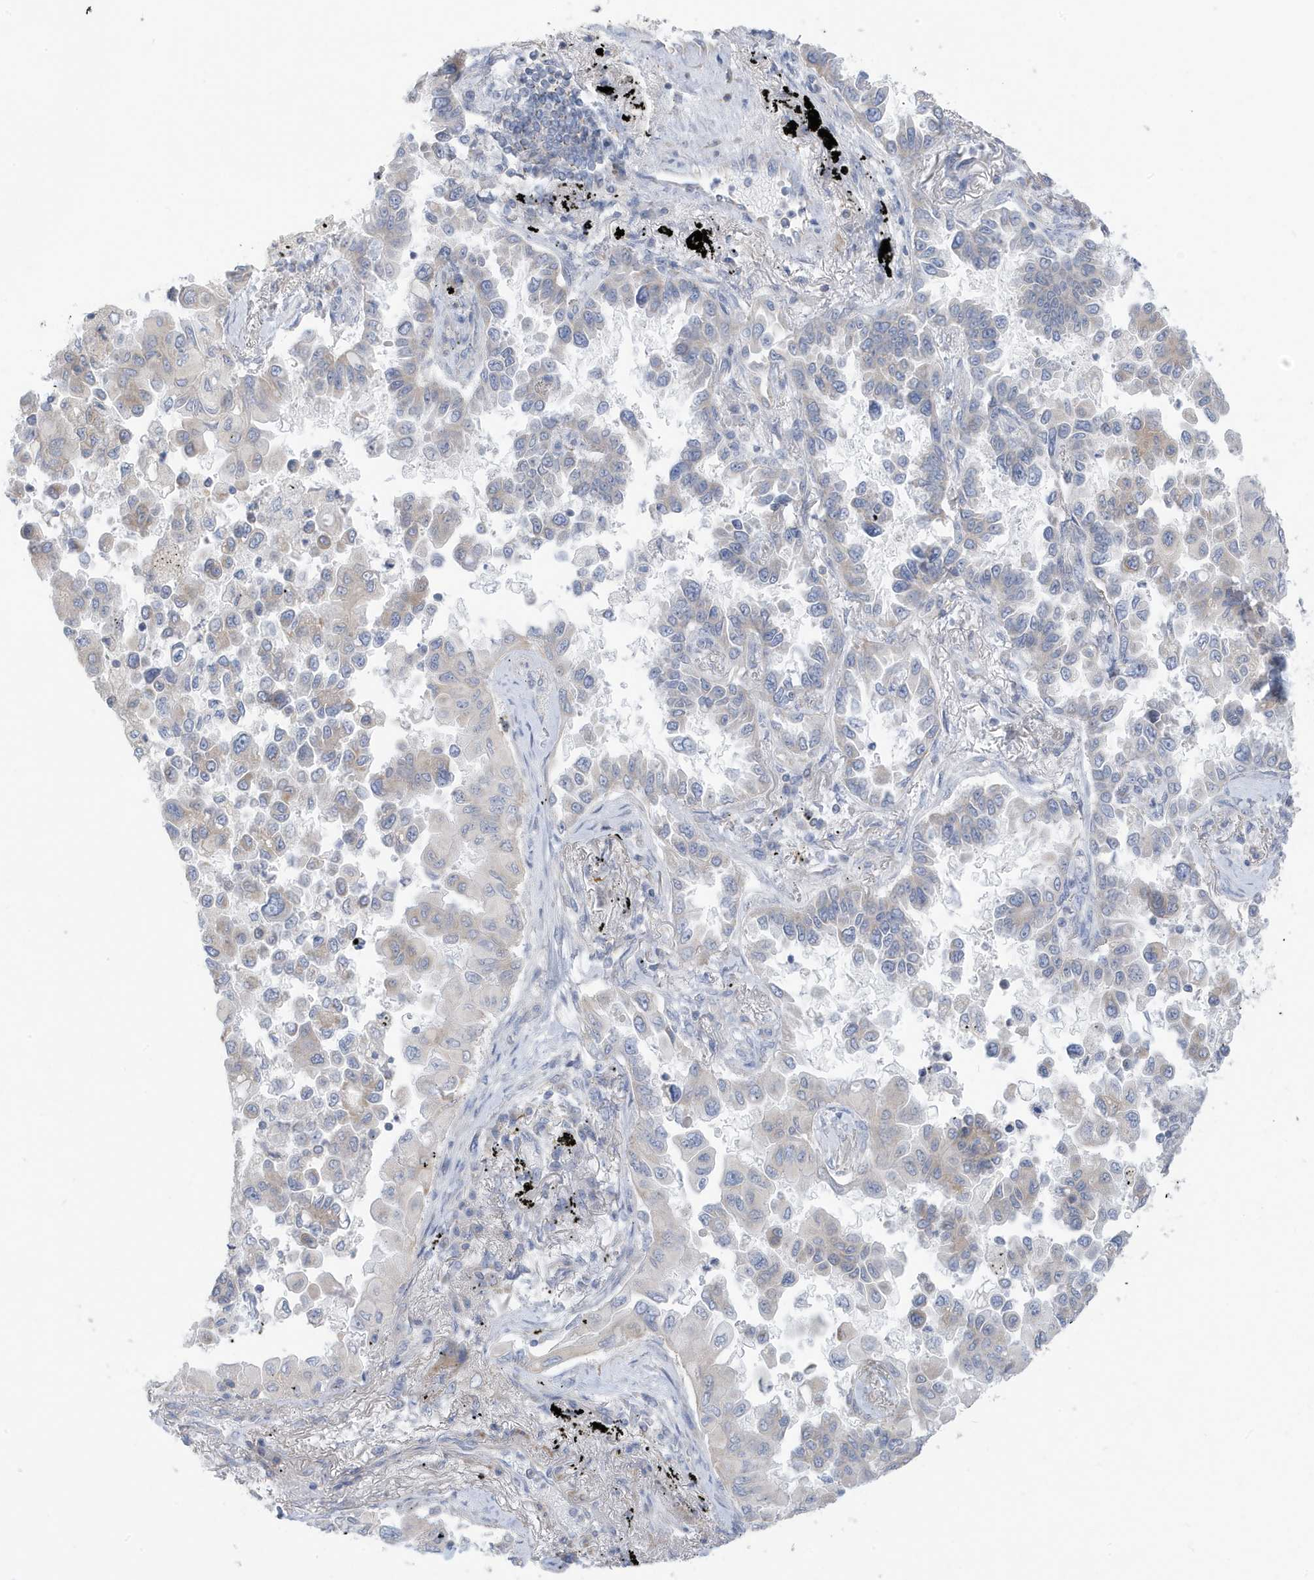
{"staining": {"intensity": "weak", "quantity": "<25%", "location": "cytoplasmic/membranous"}, "tissue": "lung cancer", "cell_type": "Tumor cells", "image_type": "cancer", "snomed": [{"axis": "morphology", "description": "Adenocarcinoma, NOS"}, {"axis": "topography", "description": "Lung"}], "caption": "DAB immunohistochemical staining of human lung cancer (adenocarcinoma) reveals no significant positivity in tumor cells. (IHC, brightfield microscopy, high magnification).", "gene": "ATP13A5", "patient": {"sex": "female", "age": 67}}